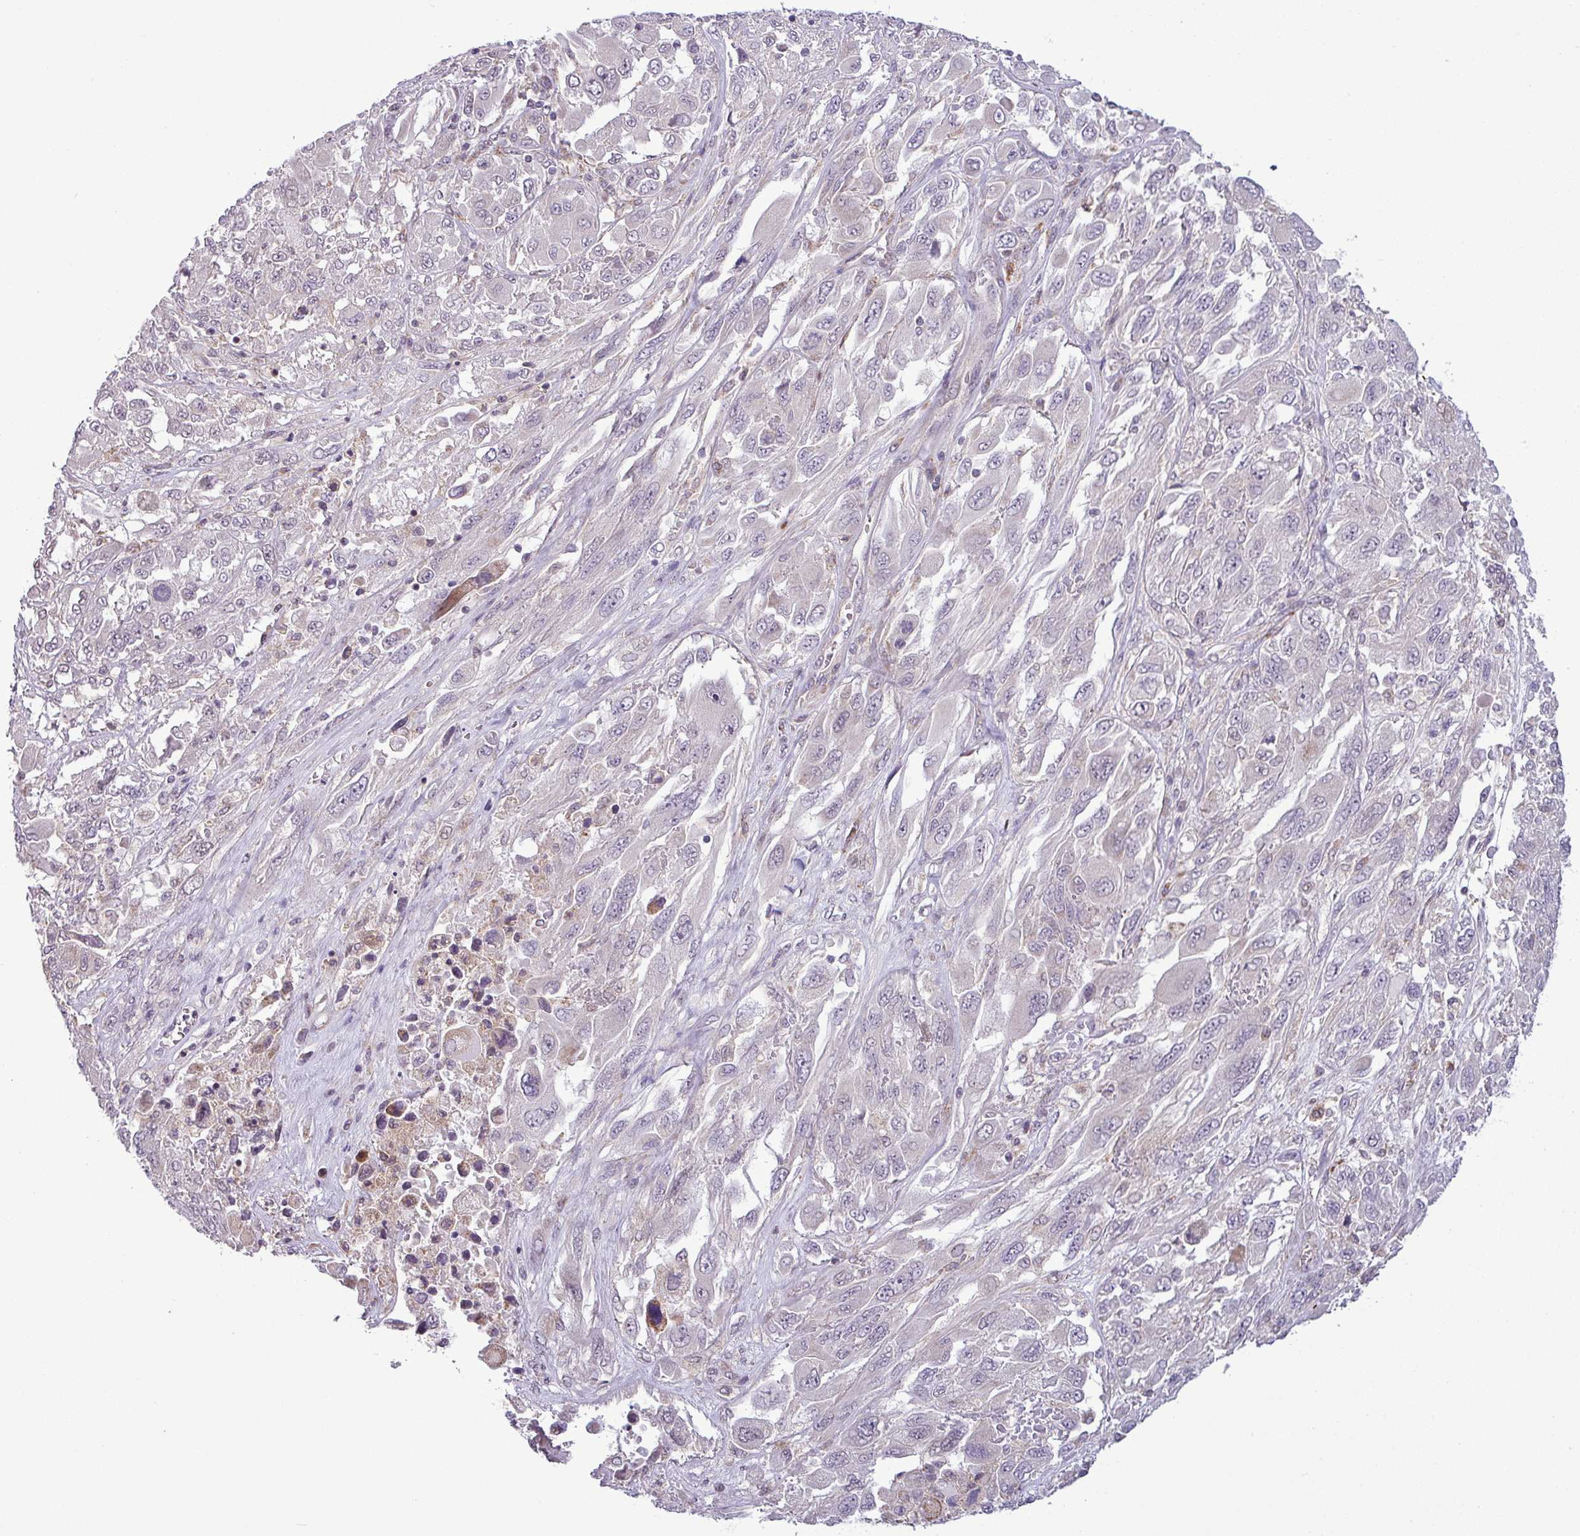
{"staining": {"intensity": "negative", "quantity": "none", "location": "none"}, "tissue": "melanoma", "cell_type": "Tumor cells", "image_type": "cancer", "snomed": [{"axis": "morphology", "description": "Malignant melanoma, NOS"}, {"axis": "topography", "description": "Skin"}], "caption": "This image is of melanoma stained with IHC to label a protein in brown with the nuclei are counter-stained blue. There is no expression in tumor cells. (DAB IHC, high magnification).", "gene": "ZNF217", "patient": {"sex": "female", "age": 91}}